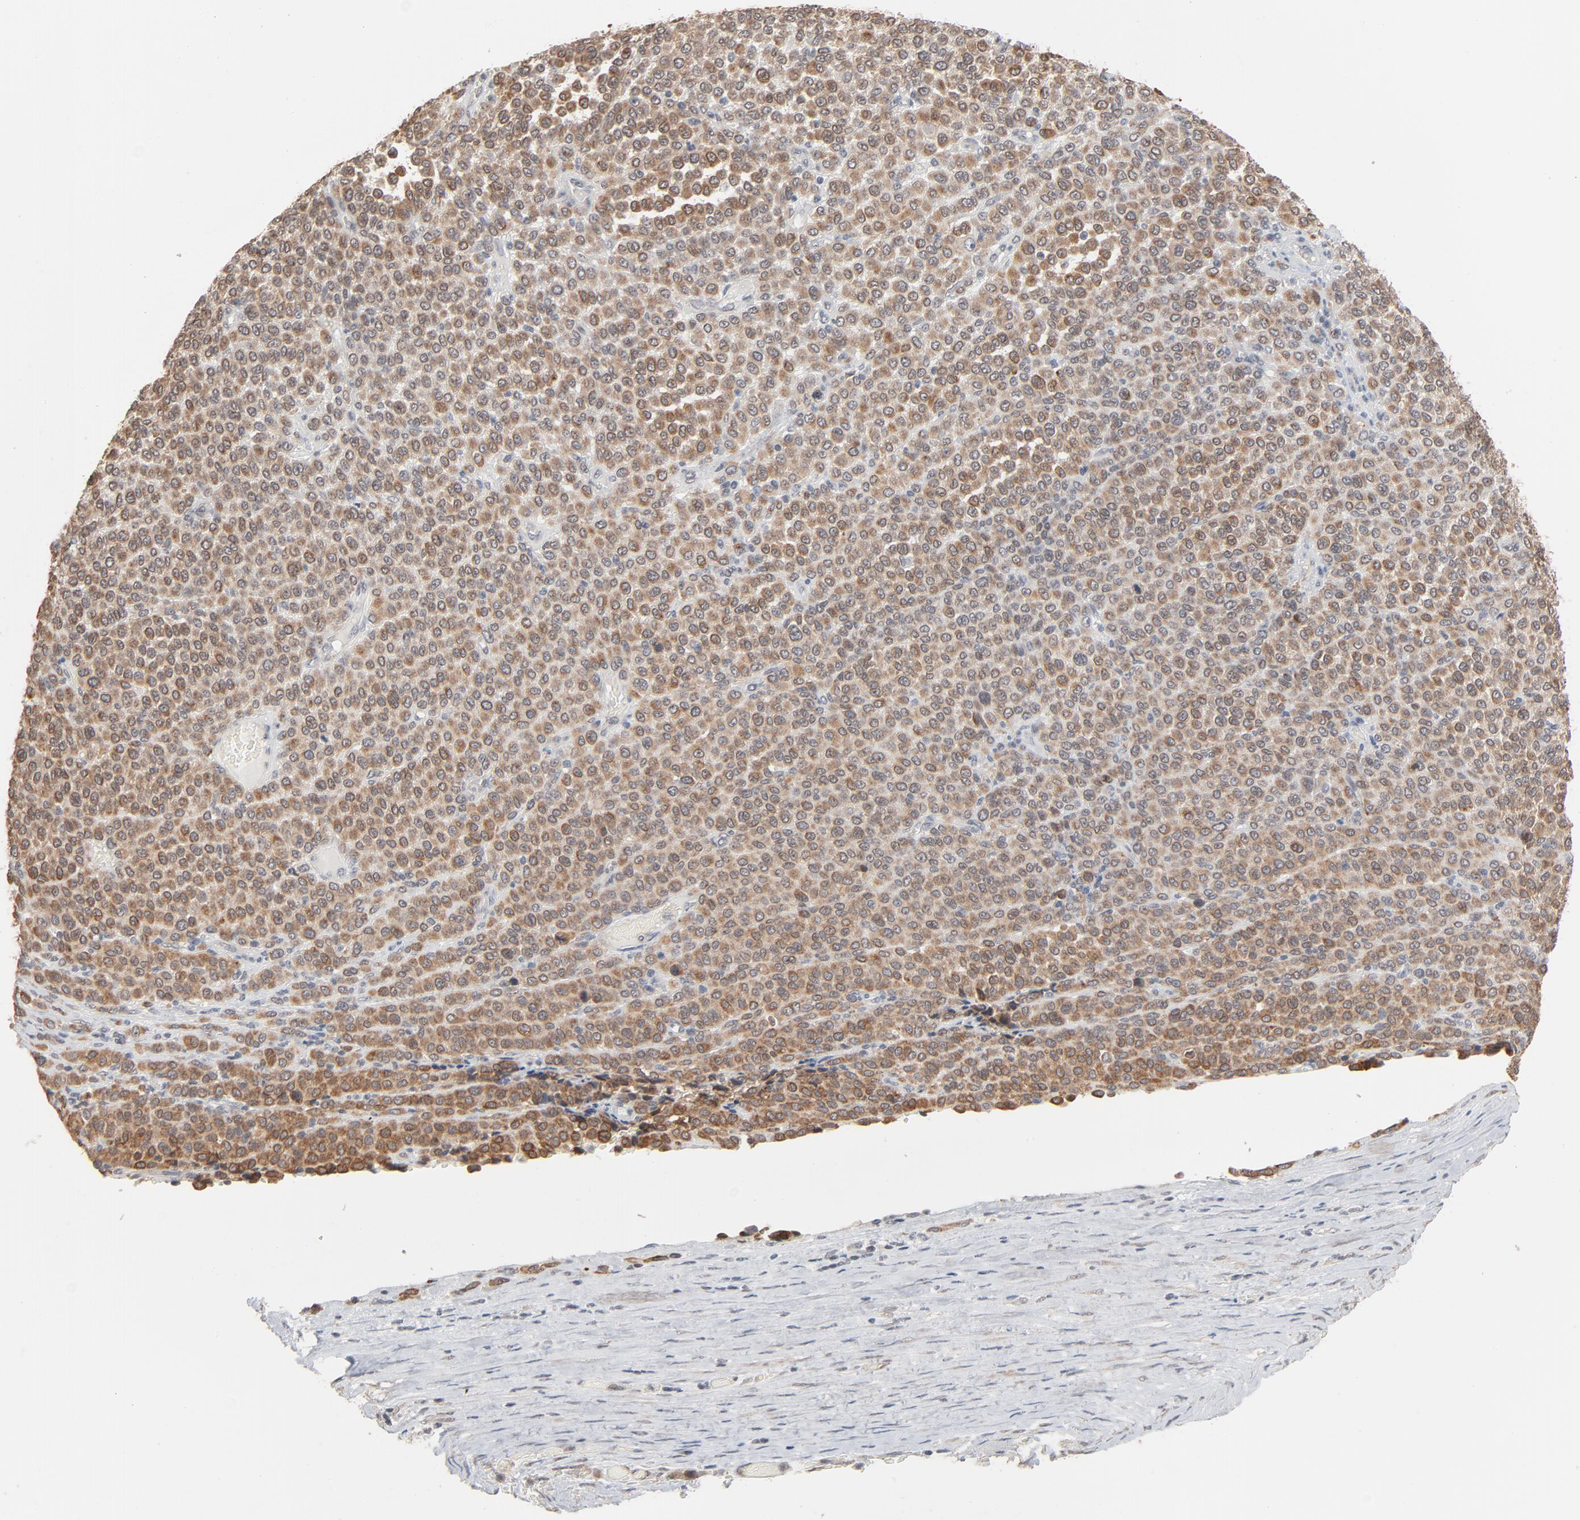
{"staining": {"intensity": "moderate", "quantity": ">75%", "location": "cytoplasmic/membranous"}, "tissue": "melanoma", "cell_type": "Tumor cells", "image_type": "cancer", "snomed": [{"axis": "morphology", "description": "Malignant melanoma, Metastatic site"}, {"axis": "topography", "description": "Pancreas"}], "caption": "Immunohistochemistry of melanoma reveals medium levels of moderate cytoplasmic/membranous positivity in approximately >75% of tumor cells. (DAB (3,3'-diaminobenzidine) IHC with brightfield microscopy, high magnification).", "gene": "ITPR3", "patient": {"sex": "female", "age": 30}}